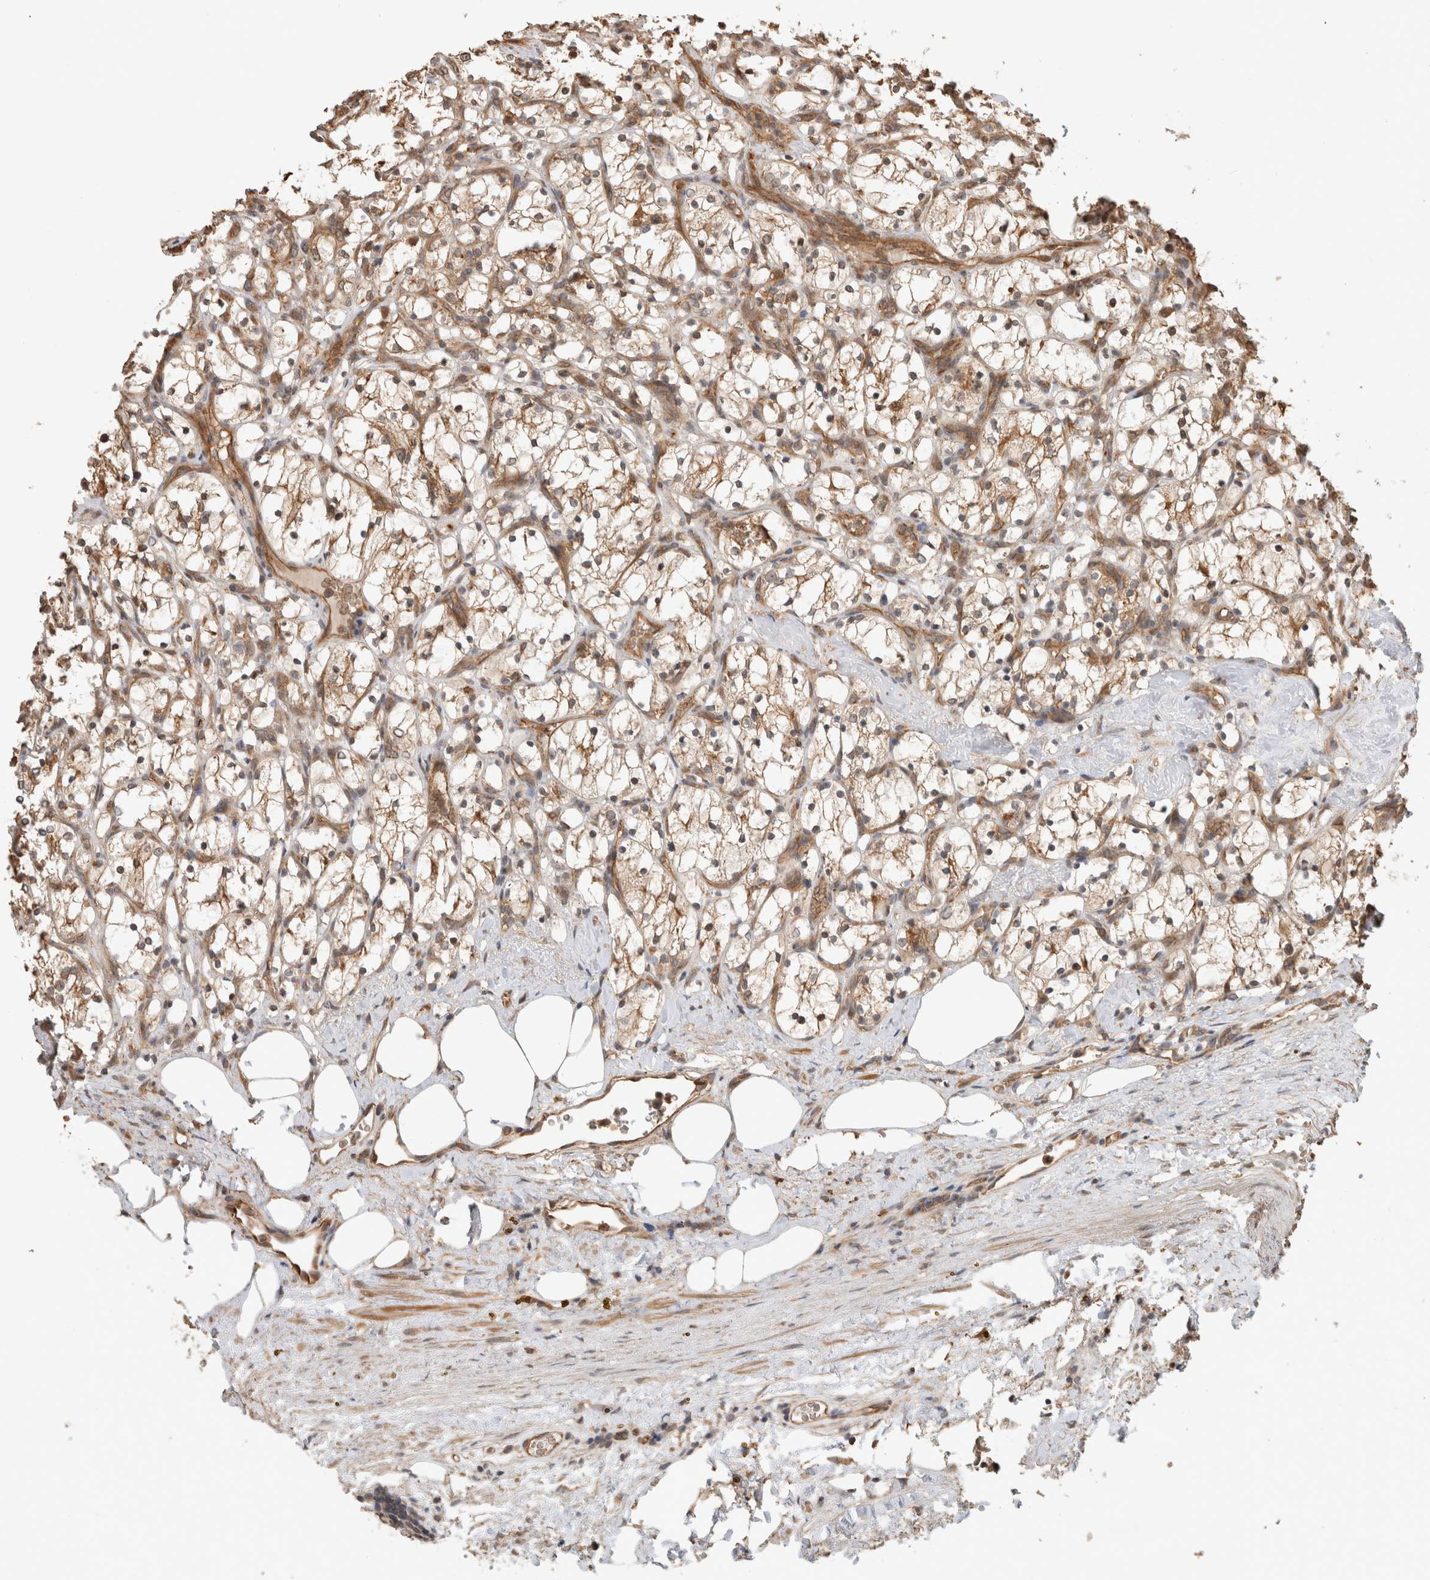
{"staining": {"intensity": "moderate", "quantity": ">75%", "location": "cytoplasmic/membranous"}, "tissue": "renal cancer", "cell_type": "Tumor cells", "image_type": "cancer", "snomed": [{"axis": "morphology", "description": "Adenocarcinoma, NOS"}, {"axis": "topography", "description": "Kidney"}], "caption": "Renal cancer was stained to show a protein in brown. There is medium levels of moderate cytoplasmic/membranous staining in approximately >75% of tumor cells. (brown staining indicates protein expression, while blue staining denotes nuclei).", "gene": "OTUD6B", "patient": {"sex": "female", "age": 69}}